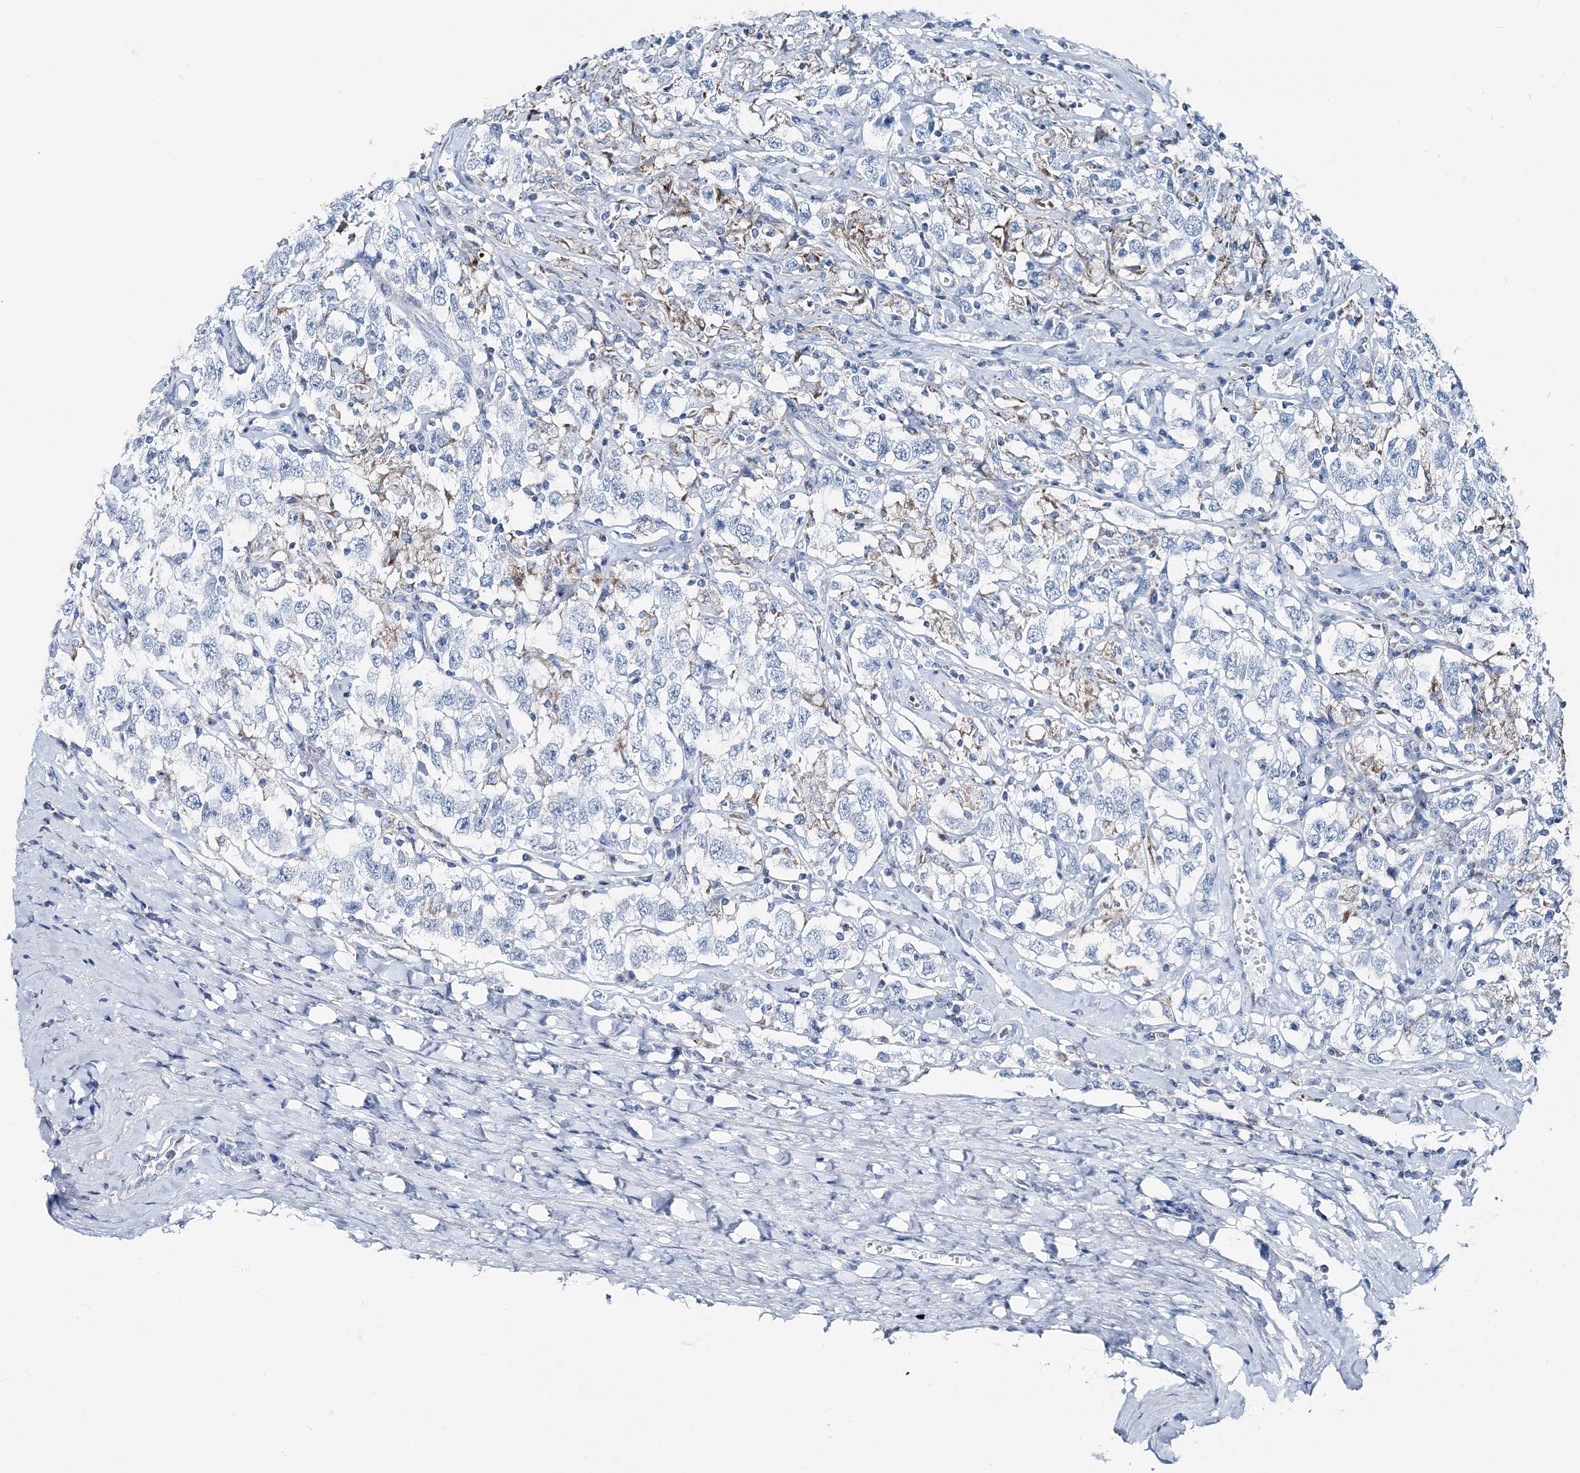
{"staining": {"intensity": "negative", "quantity": "none", "location": "none"}, "tissue": "testis cancer", "cell_type": "Tumor cells", "image_type": "cancer", "snomed": [{"axis": "morphology", "description": "Seminoma, NOS"}, {"axis": "topography", "description": "Testis"}], "caption": "A photomicrograph of testis seminoma stained for a protein displays no brown staining in tumor cells.", "gene": "GABARAPL2", "patient": {"sex": "male", "age": 41}}